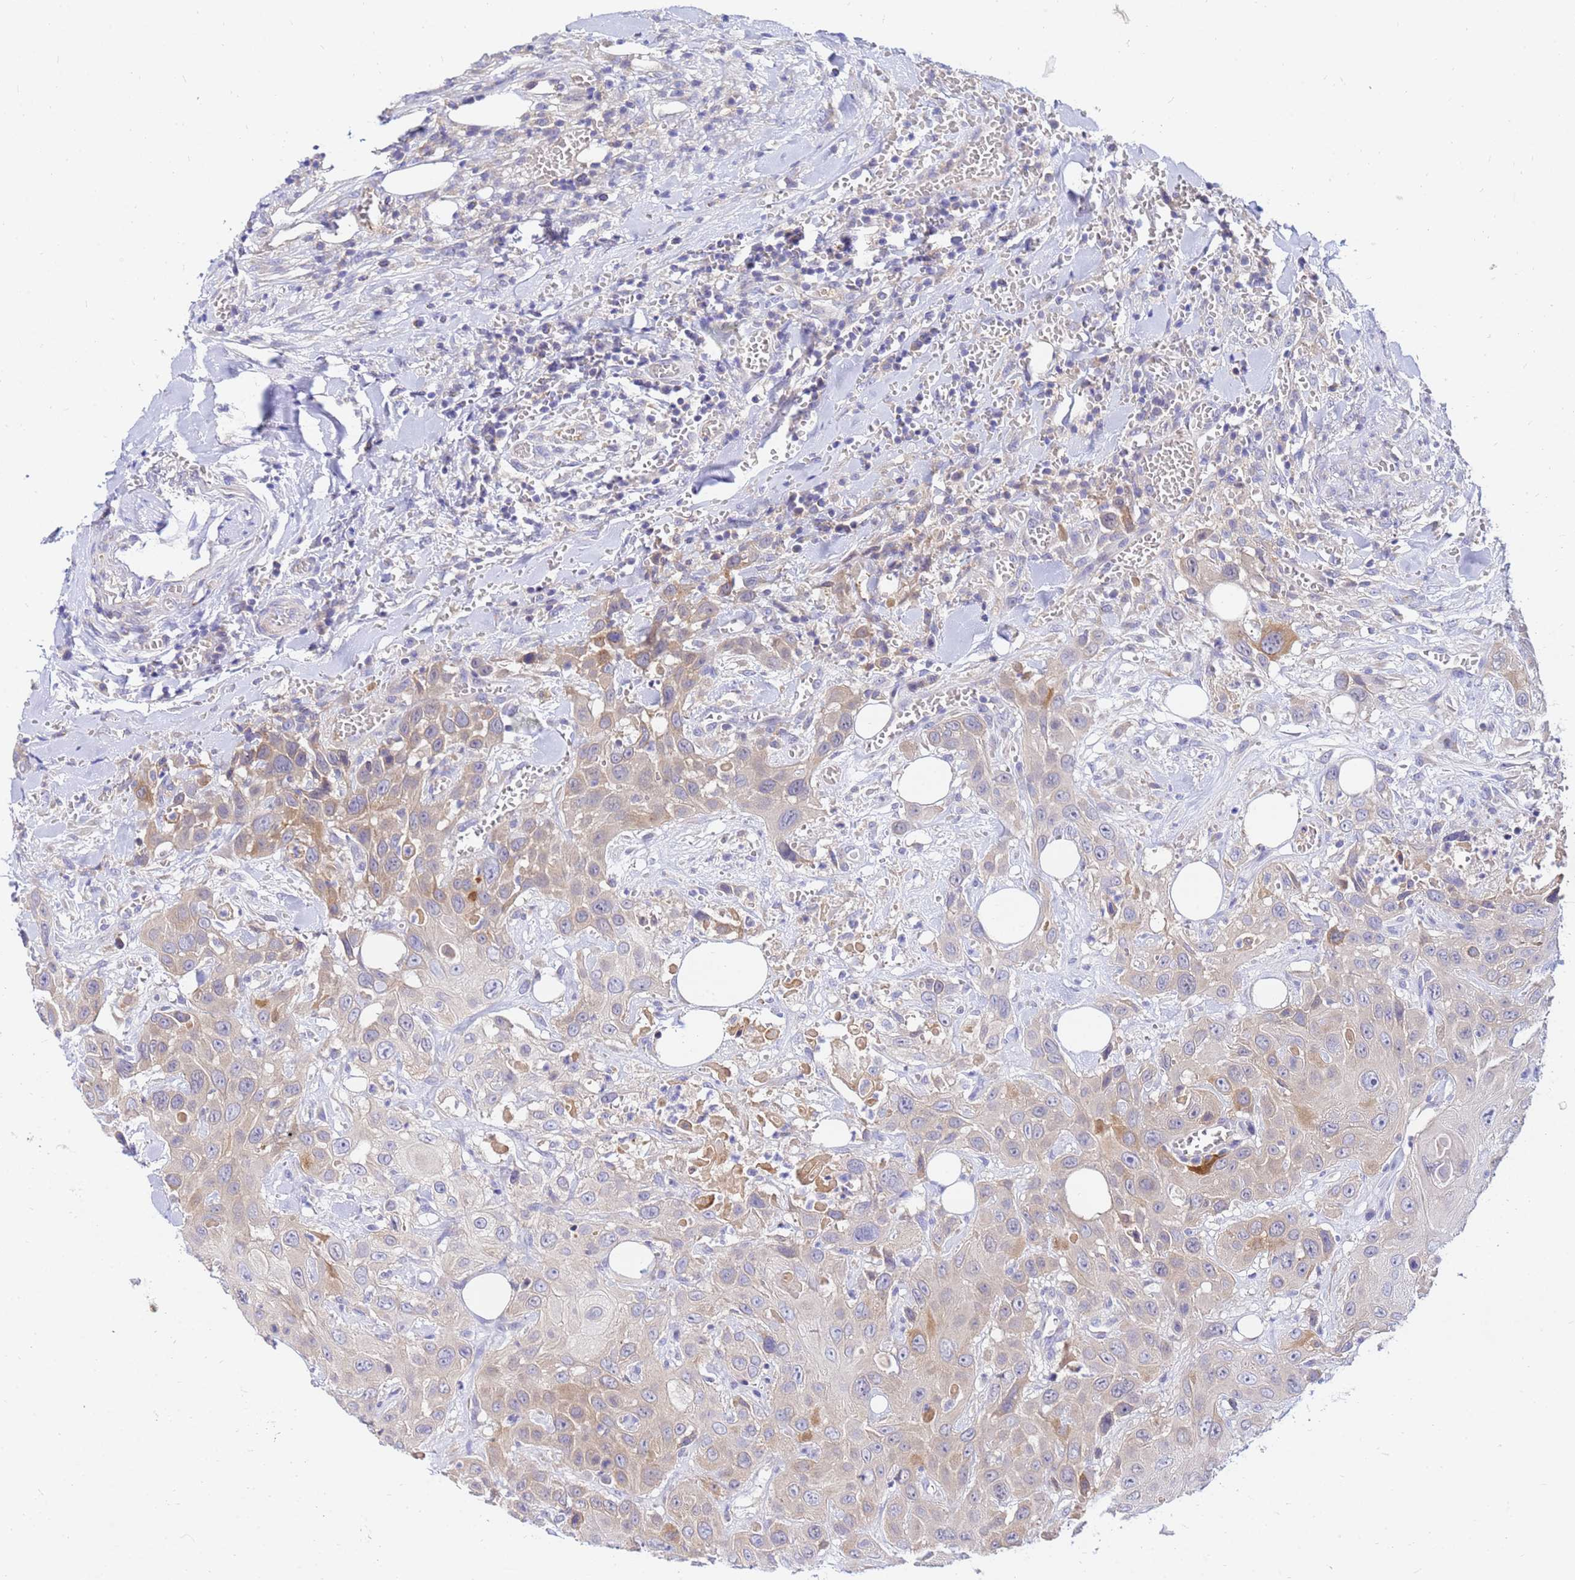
{"staining": {"intensity": "moderate", "quantity": "<25%", "location": "cytoplasmic/membranous"}, "tissue": "head and neck cancer", "cell_type": "Tumor cells", "image_type": "cancer", "snomed": [{"axis": "morphology", "description": "Squamous cell carcinoma, NOS"}, {"axis": "topography", "description": "Head-Neck"}], "caption": "Immunohistochemistry of head and neck cancer shows low levels of moderate cytoplasmic/membranous expression in approximately <25% of tumor cells.", "gene": "HERC5", "patient": {"sex": "male", "age": 81}}